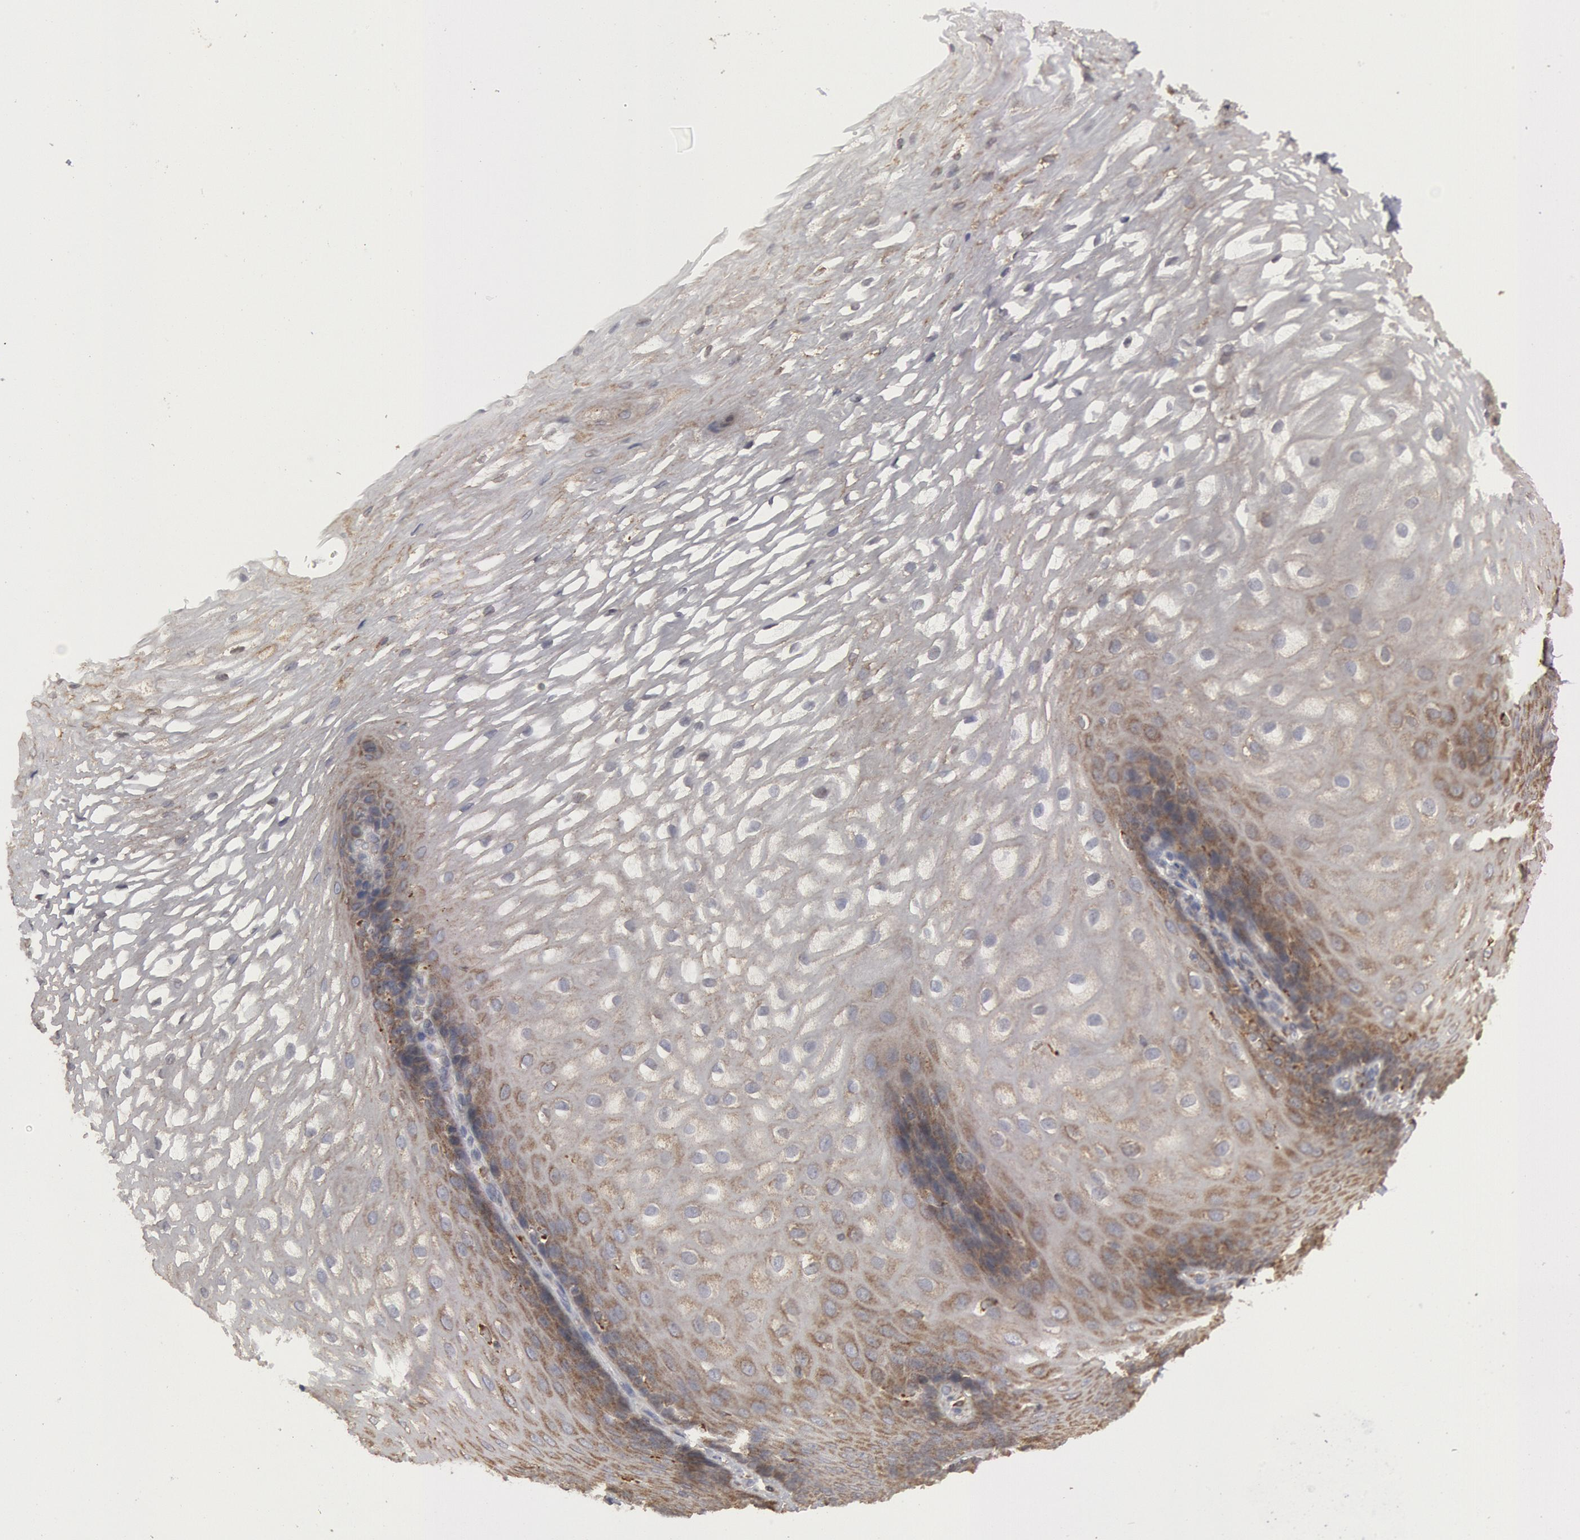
{"staining": {"intensity": "weak", "quantity": "<25%", "location": "cytoplasmic/membranous"}, "tissue": "esophagus", "cell_type": "Squamous epithelial cells", "image_type": "normal", "snomed": [{"axis": "morphology", "description": "Normal tissue, NOS"}, {"axis": "morphology", "description": "Adenocarcinoma, NOS"}, {"axis": "topography", "description": "Esophagus"}, {"axis": "topography", "description": "Stomach"}], "caption": "DAB immunohistochemical staining of normal esophagus demonstrates no significant positivity in squamous epithelial cells.", "gene": "OSBPL8", "patient": {"sex": "male", "age": 62}}